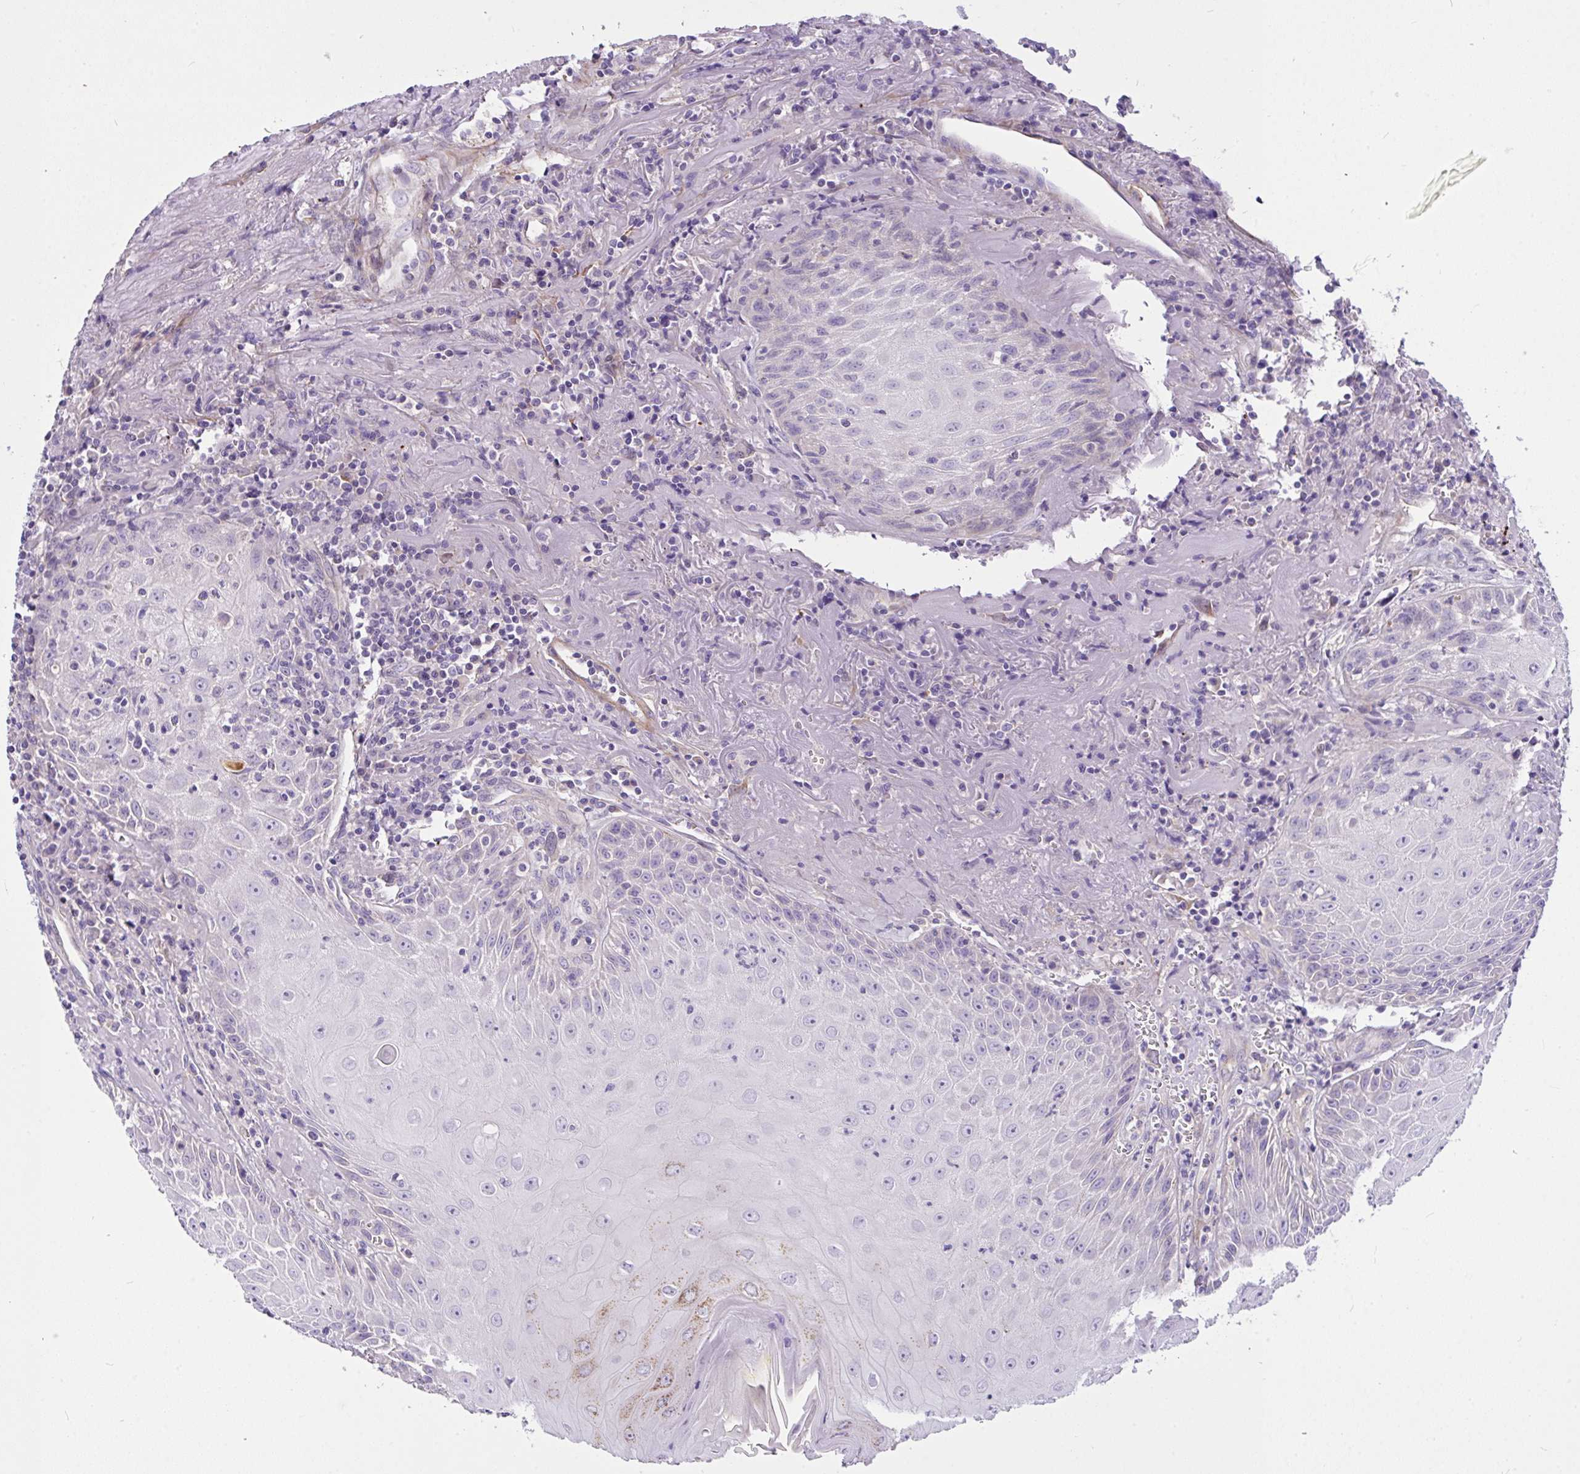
{"staining": {"intensity": "negative", "quantity": "none", "location": "none"}, "tissue": "head and neck cancer", "cell_type": "Tumor cells", "image_type": "cancer", "snomed": [{"axis": "morphology", "description": "Normal tissue, NOS"}, {"axis": "morphology", "description": "Squamous cell carcinoma, NOS"}, {"axis": "topography", "description": "Oral tissue"}, {"axis": "topography", "description": "Head-Neck"}], "caption": "There is no significant staining in tumor cells of head and neck cancer.", "gene": "MOCS1", "patient": {"sex": "female", "age": 70}}